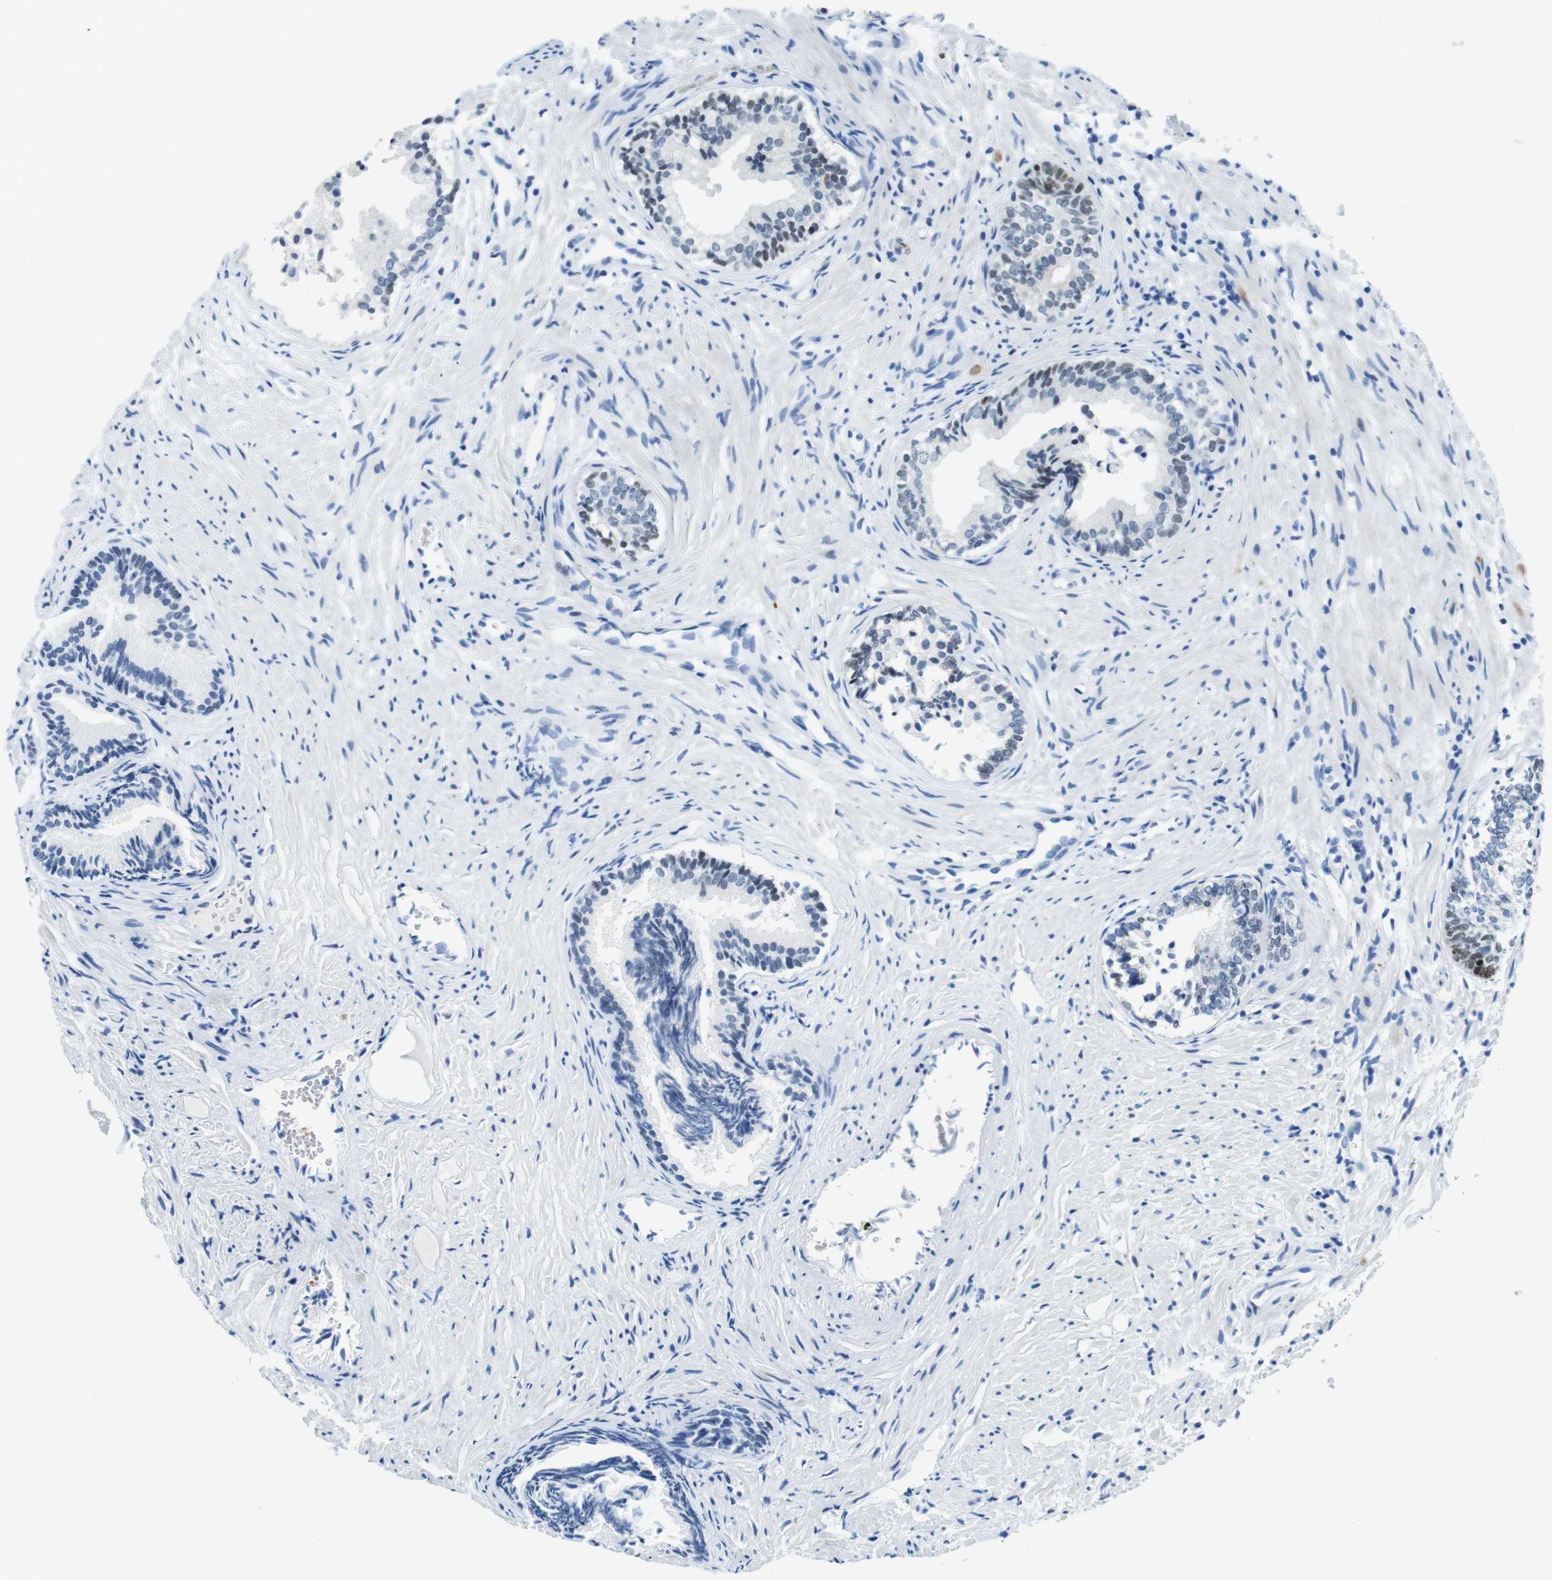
{"staining": {"intensity": "weak", "quantity": "<25%", "location": "nuclear"}, "tissue": "prostate", "cell_type": "Glandular cells", "image_type": "normal", "snomed": [{"axis": "morphology", "description": "Normal tissue, NOS"}, {"axis": "topography", "description": "Prostate"}], "caption": "A micrograph of prostate stained for a protein demonstrates no brown staining in glandular cells. (IHC, brightfield microscopy, high magnification).", "gene": "TFAP2C", "patient": {"sex": "male", "age": 76}}